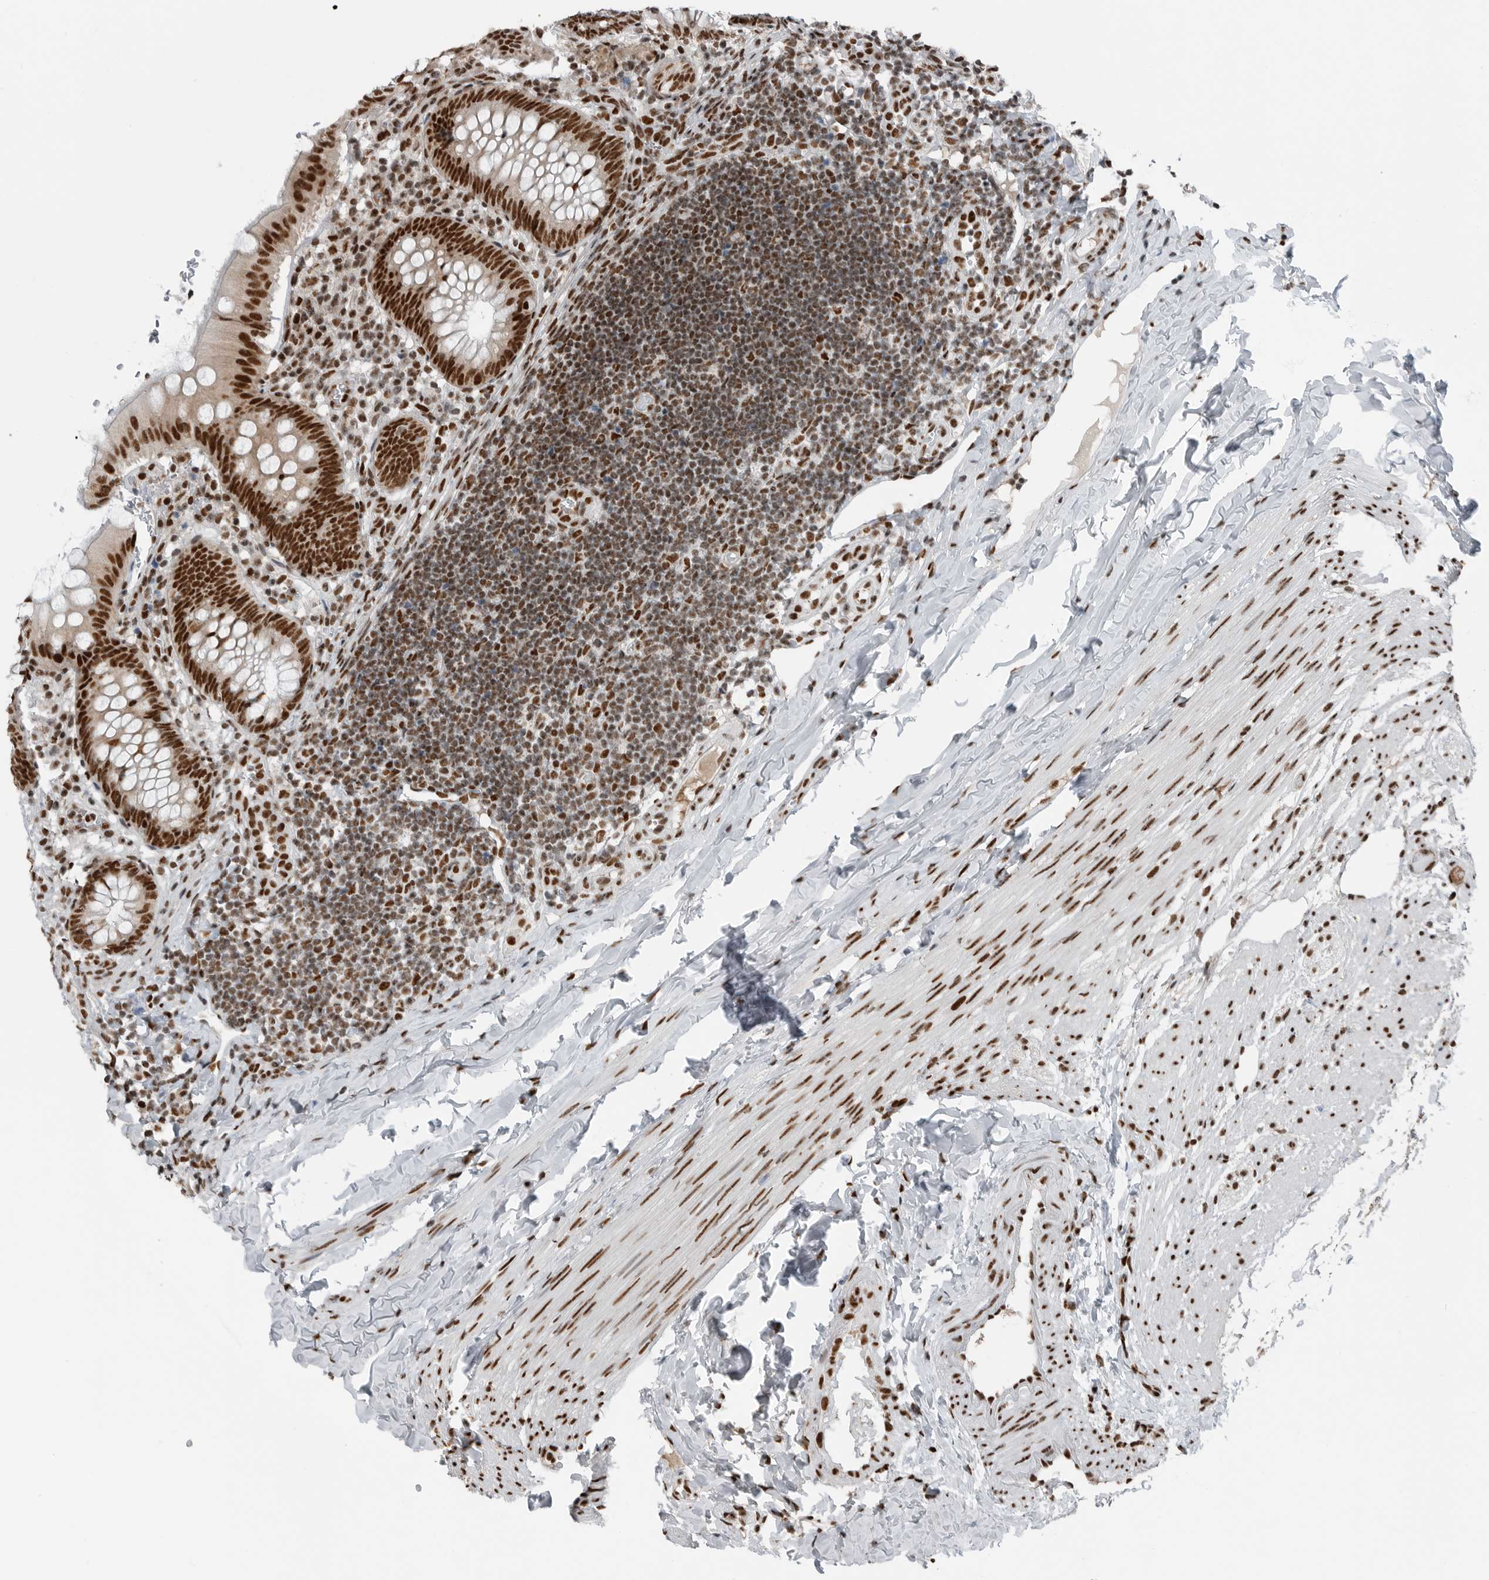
{"staining": {"intensity": "strong", "quantity": ">75%", "location": "nuclear"}, "tissue": "appendix", "cell_type": "Glandular cells", "image_type": "normal", "snomed": [{"axis": "morphology", "description": "Normal tissue, NOS"}, {"axis": "topography", "description": "Appendix"}], "caption": "Appendix stained with immunohistochemistry exhibits strong nuclear positivity in about >75% of glandular cells.", "gene": "BLZF1", "patient": {"sex": "male", "age": 8}}